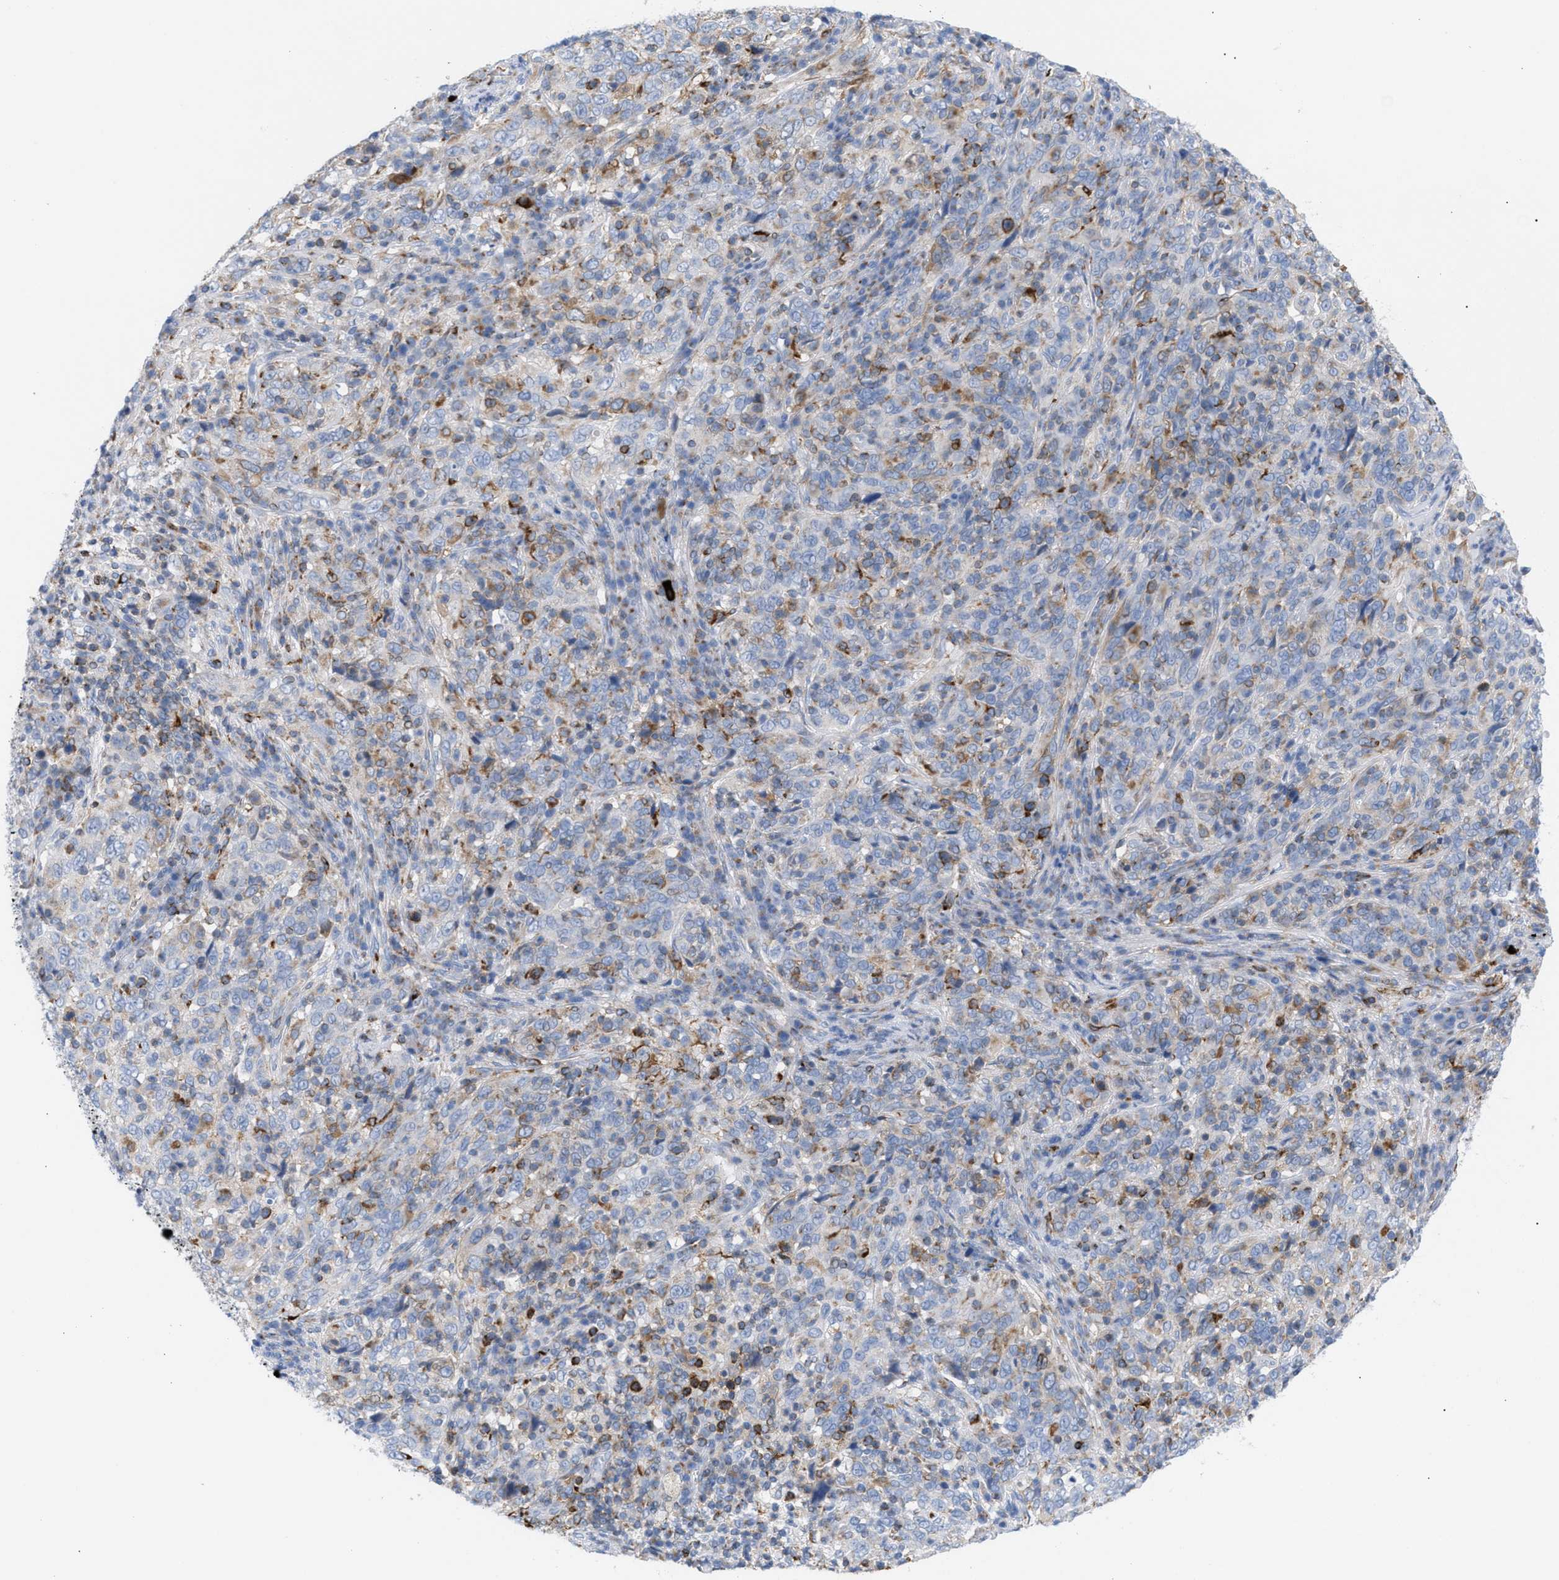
{"staining": {"intensity": "weak", "quantity": "<25%", "location": "cytoplasmic/membranous"}, "tissue": "cervical cancer", "cell_type": "Tumor cells", "image_type": "cancer", "snomed": [{"axis": "morphology", "description": "Squamous cell carcinoma, NOS"}, {"axis": "topography", "description": "Cervix"}], "caption": "Squamous cell carcinoma (cervical) stained for a protein using immunohistochemistry (IHC) displays no expression tumor cells.", "gene": "TACC3", "patient": {"sex": "female", "age": 46}}